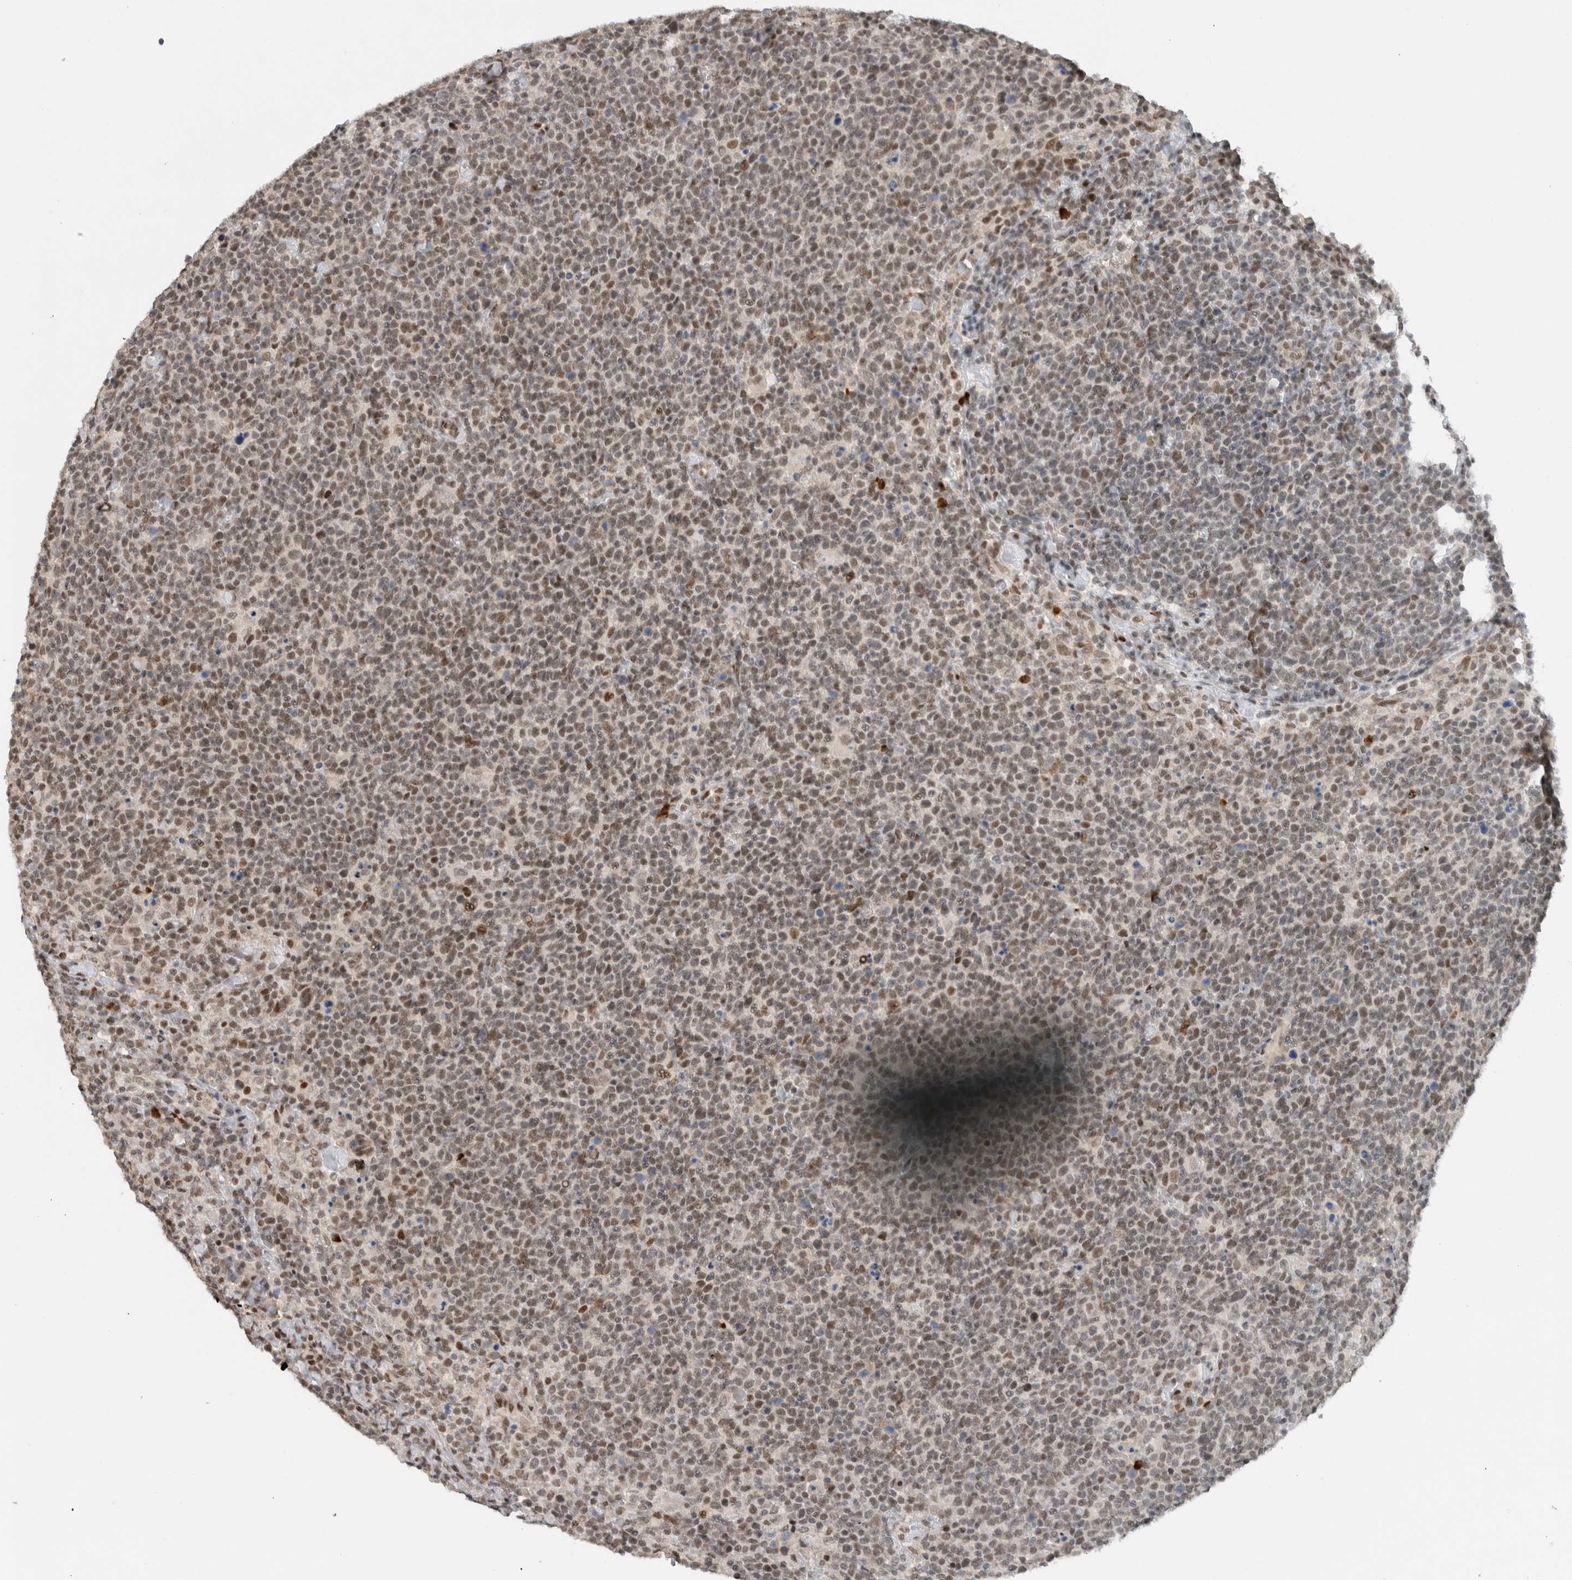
{"staining": {"intensity": "weak", "quantity": "25%-75%", "location": "nuclear"}, "tissue": "lymphoma", "cell_type": "Tumor cells", "image_type": "cancer", "snomed": [{"axis": "morphology", "description": "Malignant lymphoma, non-Hodgkin's type, High grade"}, {"axis": "topography", "description": "Lymph node"}], "caption": "Protein expression analysis of lymphoma exhibits weak nuclear expression in approximately 25%-75% of tumor cells. Using DAB (brown) and hematoxylin (blue) stains, captured at high magnification using brightfield microscopy.", "gene": "HNRNPR", "patient": {"sex": "male", "age": 61}}